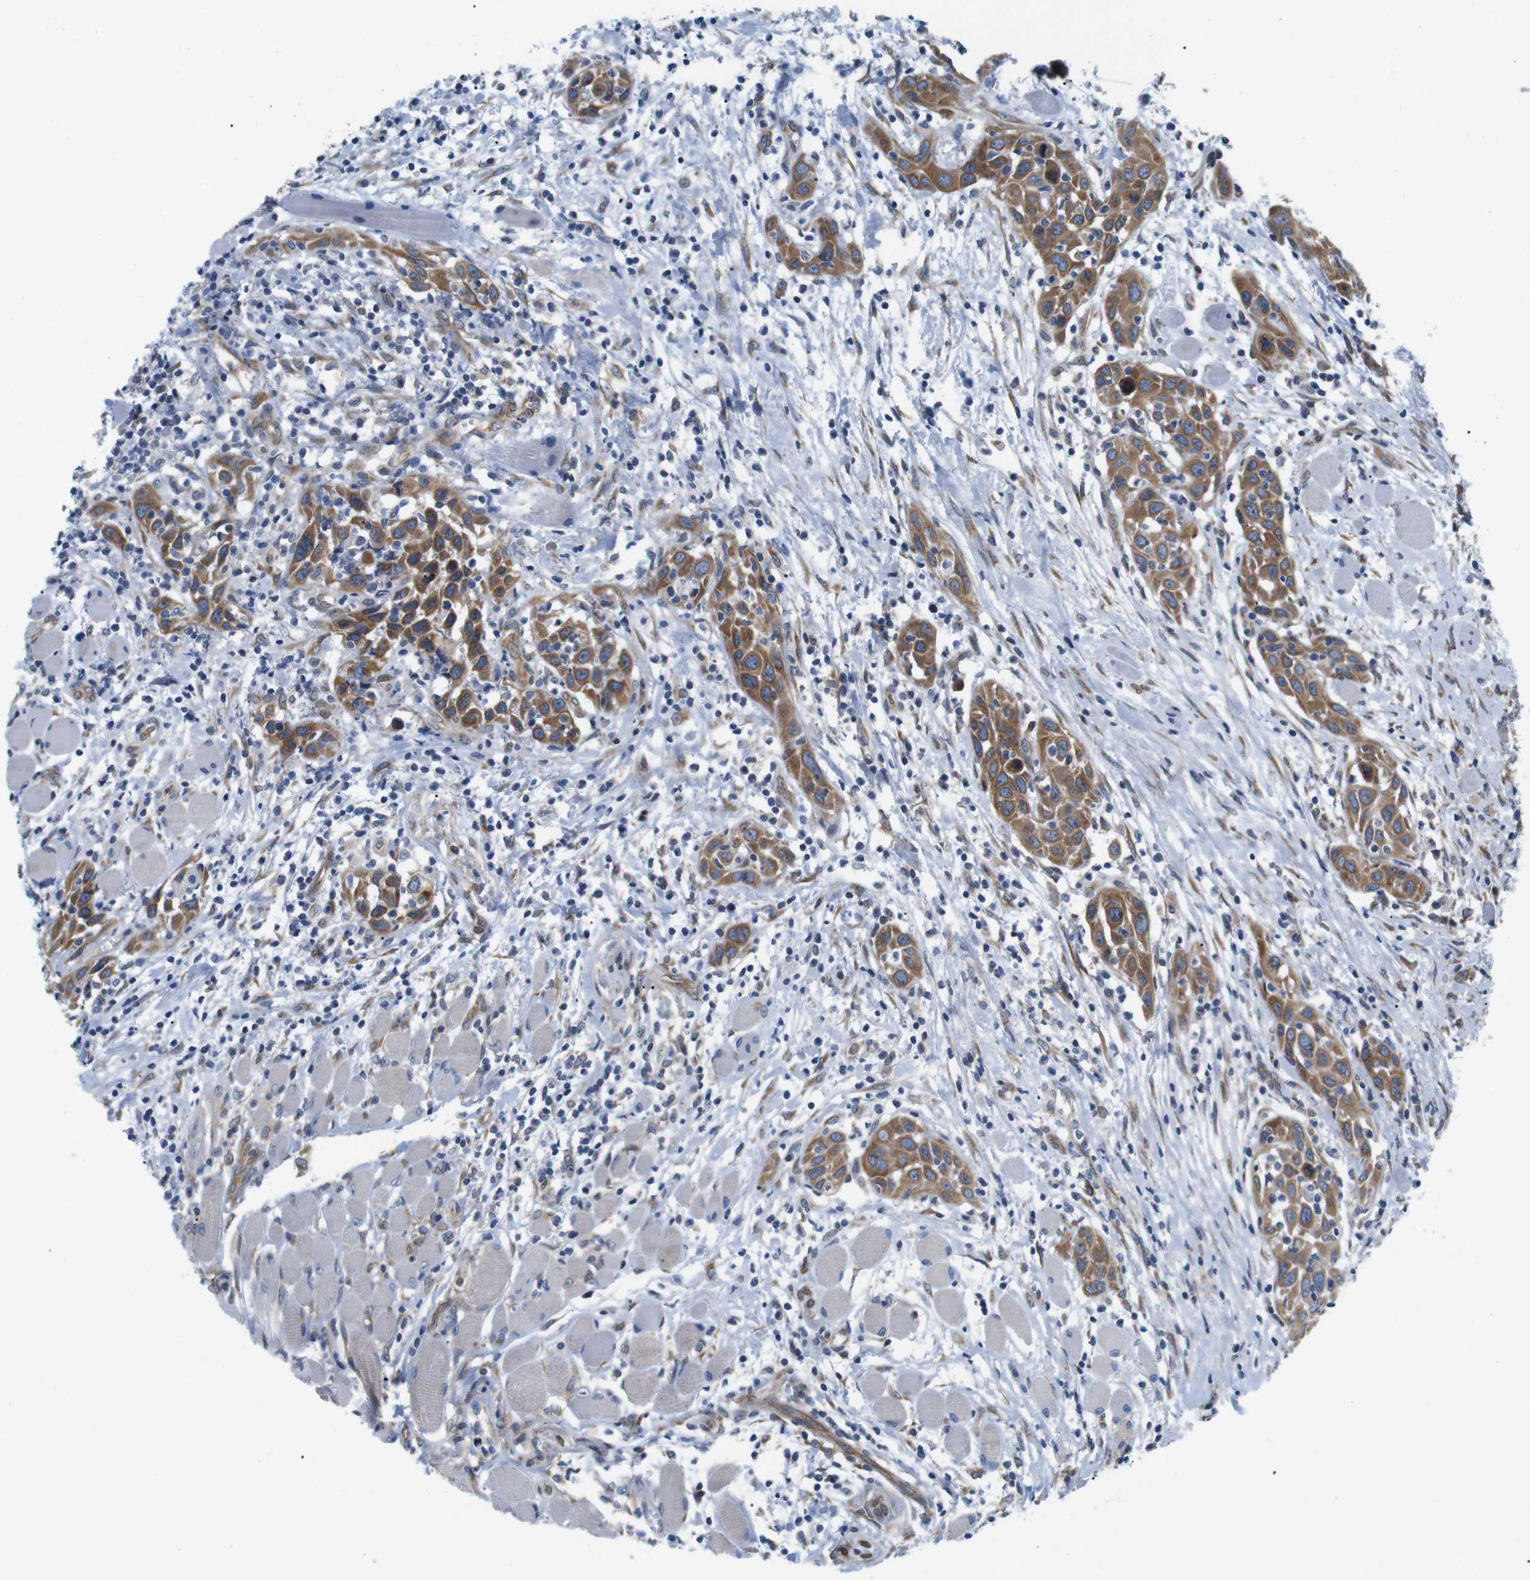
{"staining": {"intensity": "moderate", "quantity": ">75%", "location": "cytoplasmic/membranous"}, "tissue": "head and neck cancer", "cell_type": "Tumor cells", "image_type": "cancer", "snomed": [{"axis": "morphology", "description": "Squamous cell carcinoma, NOS"}, {"axis": "topography", "description": "Oral tissue"}, {"axis": "topography", "description": "Head-Neck"}], "caption": "Head and neck squamous cell carcinoma stained with DAB (3,3'-diaminobenzidine) immunohistochemistry (IHC) exhibits medium levels of moderate cytoplasmic/membranous expression in approximately >75% of tumor cells. (DAB (3,3'-diaminobenzidine) IHC with brightfield microscopy, high magnification).", "gene": "HACD3", "patient": {"sex": "female", "age": 50}}